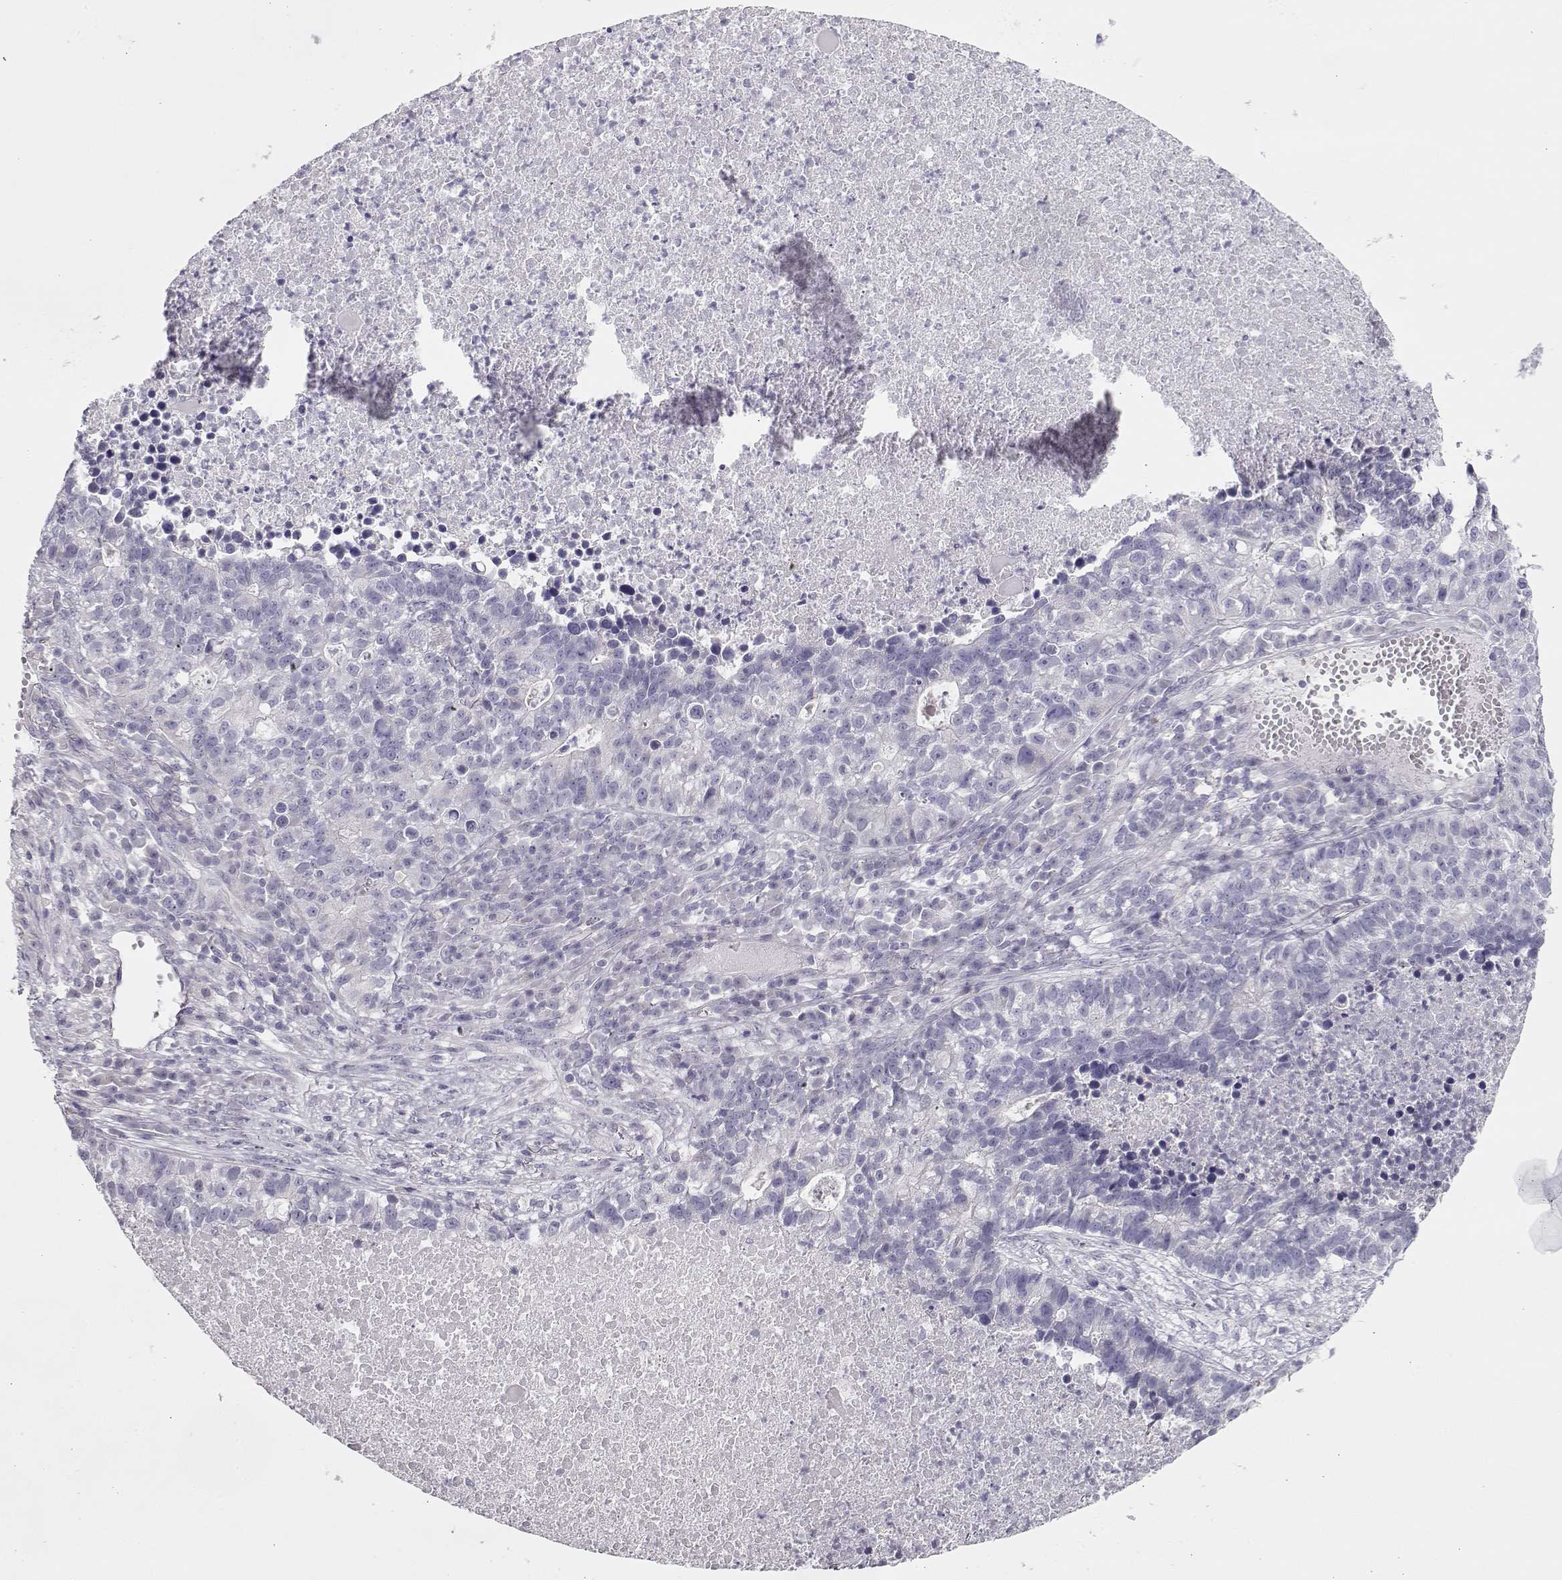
{"staining": {"intensity": "negative", "quantity": "none", "location": "none"}, "tissue": "lung cancer", "cell_type": "Tumor cells", "image_type": "cancer", "snomed": [{"axis": "morphology", "description": "Adenocarcinoma, NOS"}, {"axis": "topography", "description": "Lung"}], "caption": "DAB (3,3'-diaminobenzidine) immunohistochemical staining of human lung cancer displays no significant expression in tumor cells.", "gene": "GLIPR1L2", "patient": {"sex": "male", "age": 57}}